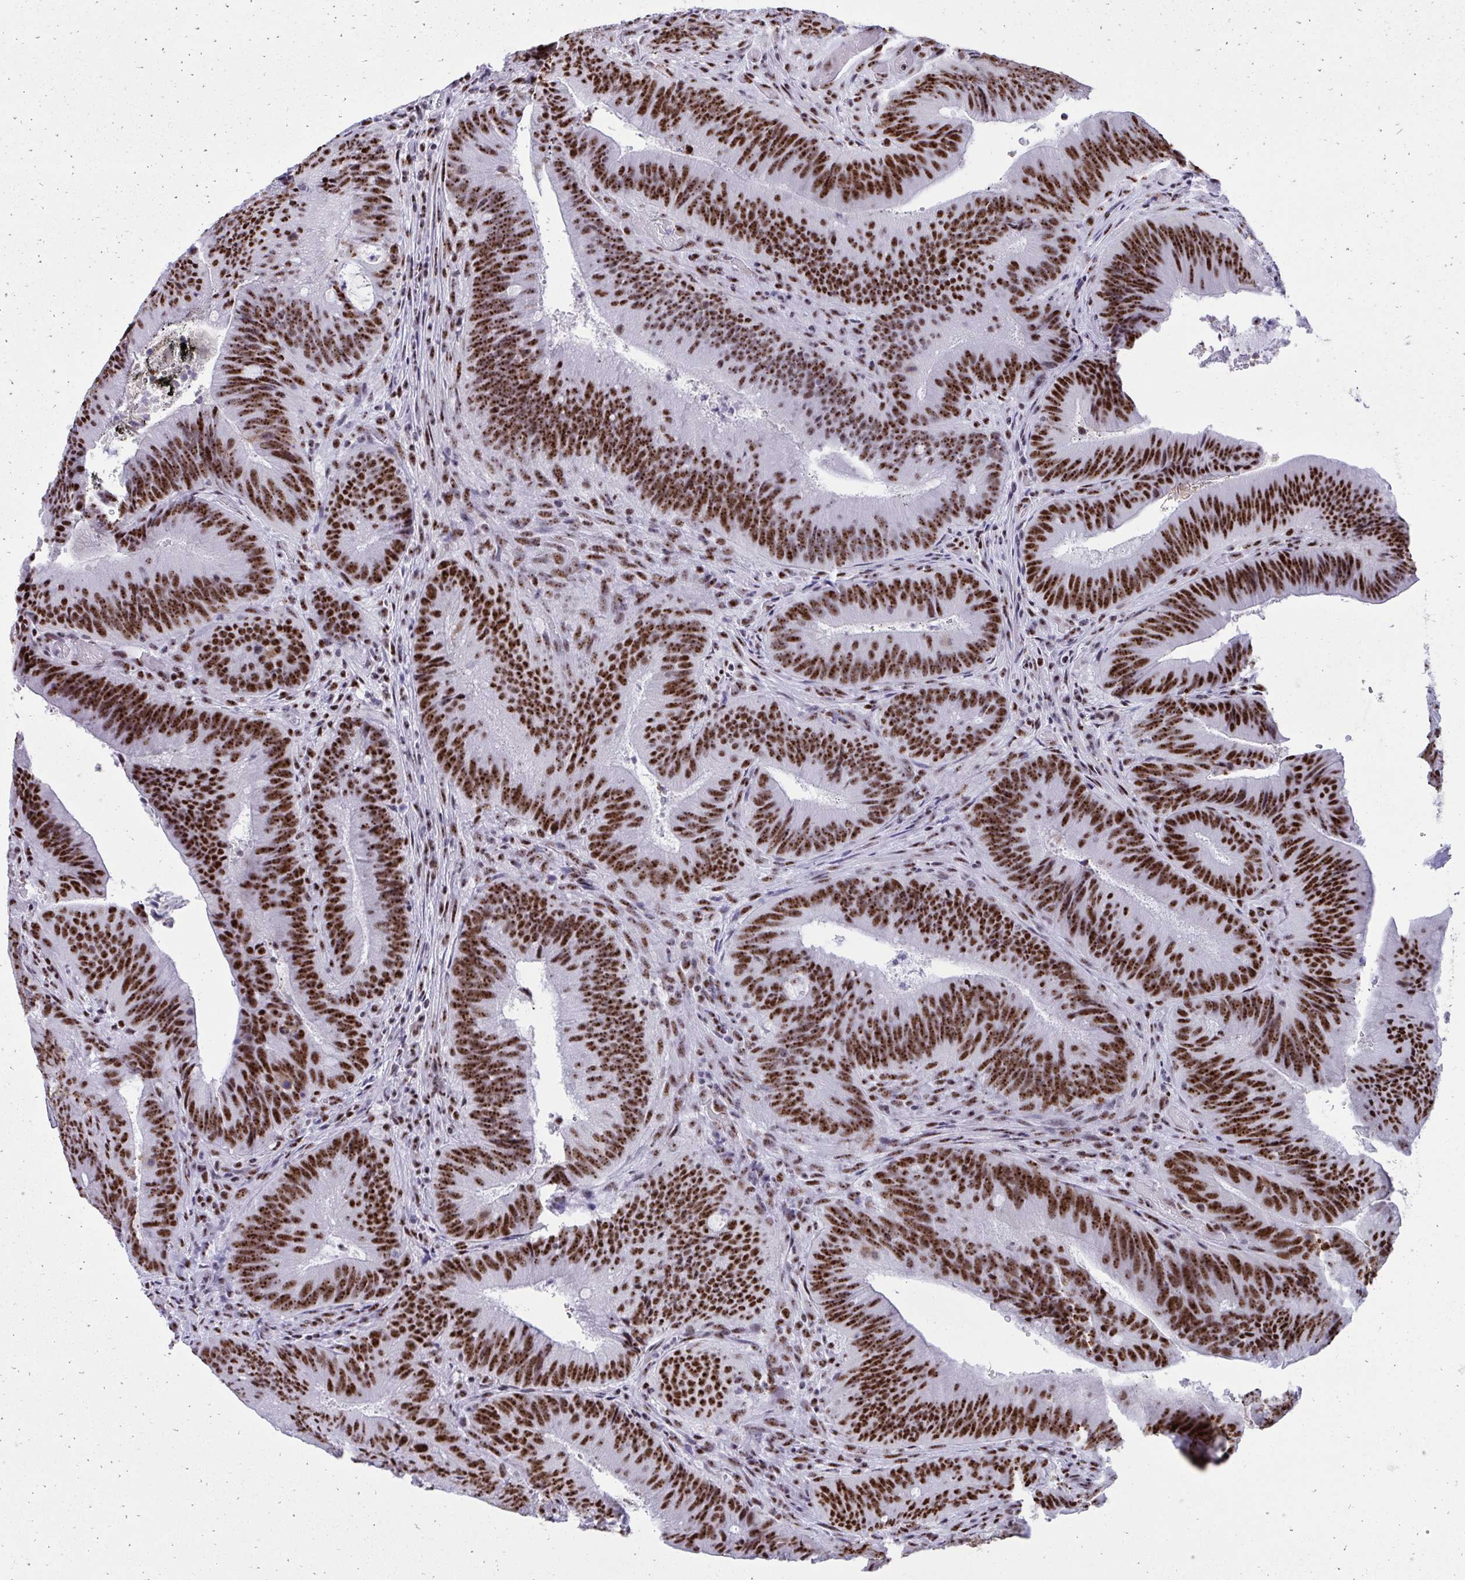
{"staining": {"intensity": "strong", "quantity": ">75%", "location": "nuclear"}, "tissue": "colorectal cancer", "cell_type": "Tumor cells", "image_type": "cancer", "snomed": [{"axis": "morphology", "description": "Adenocarcinoma, NOS"}, {"axis": "topography", "description": "Colon"}], "caption": "Colorectal cancer (adenocarcinoma) tissue exhibits strong nuclear staining in approximately >75% of tumor cells, visualized by immunohistochemistry.", "gene": "PELP1", "patient": {"sex": "female", "age": 43}}